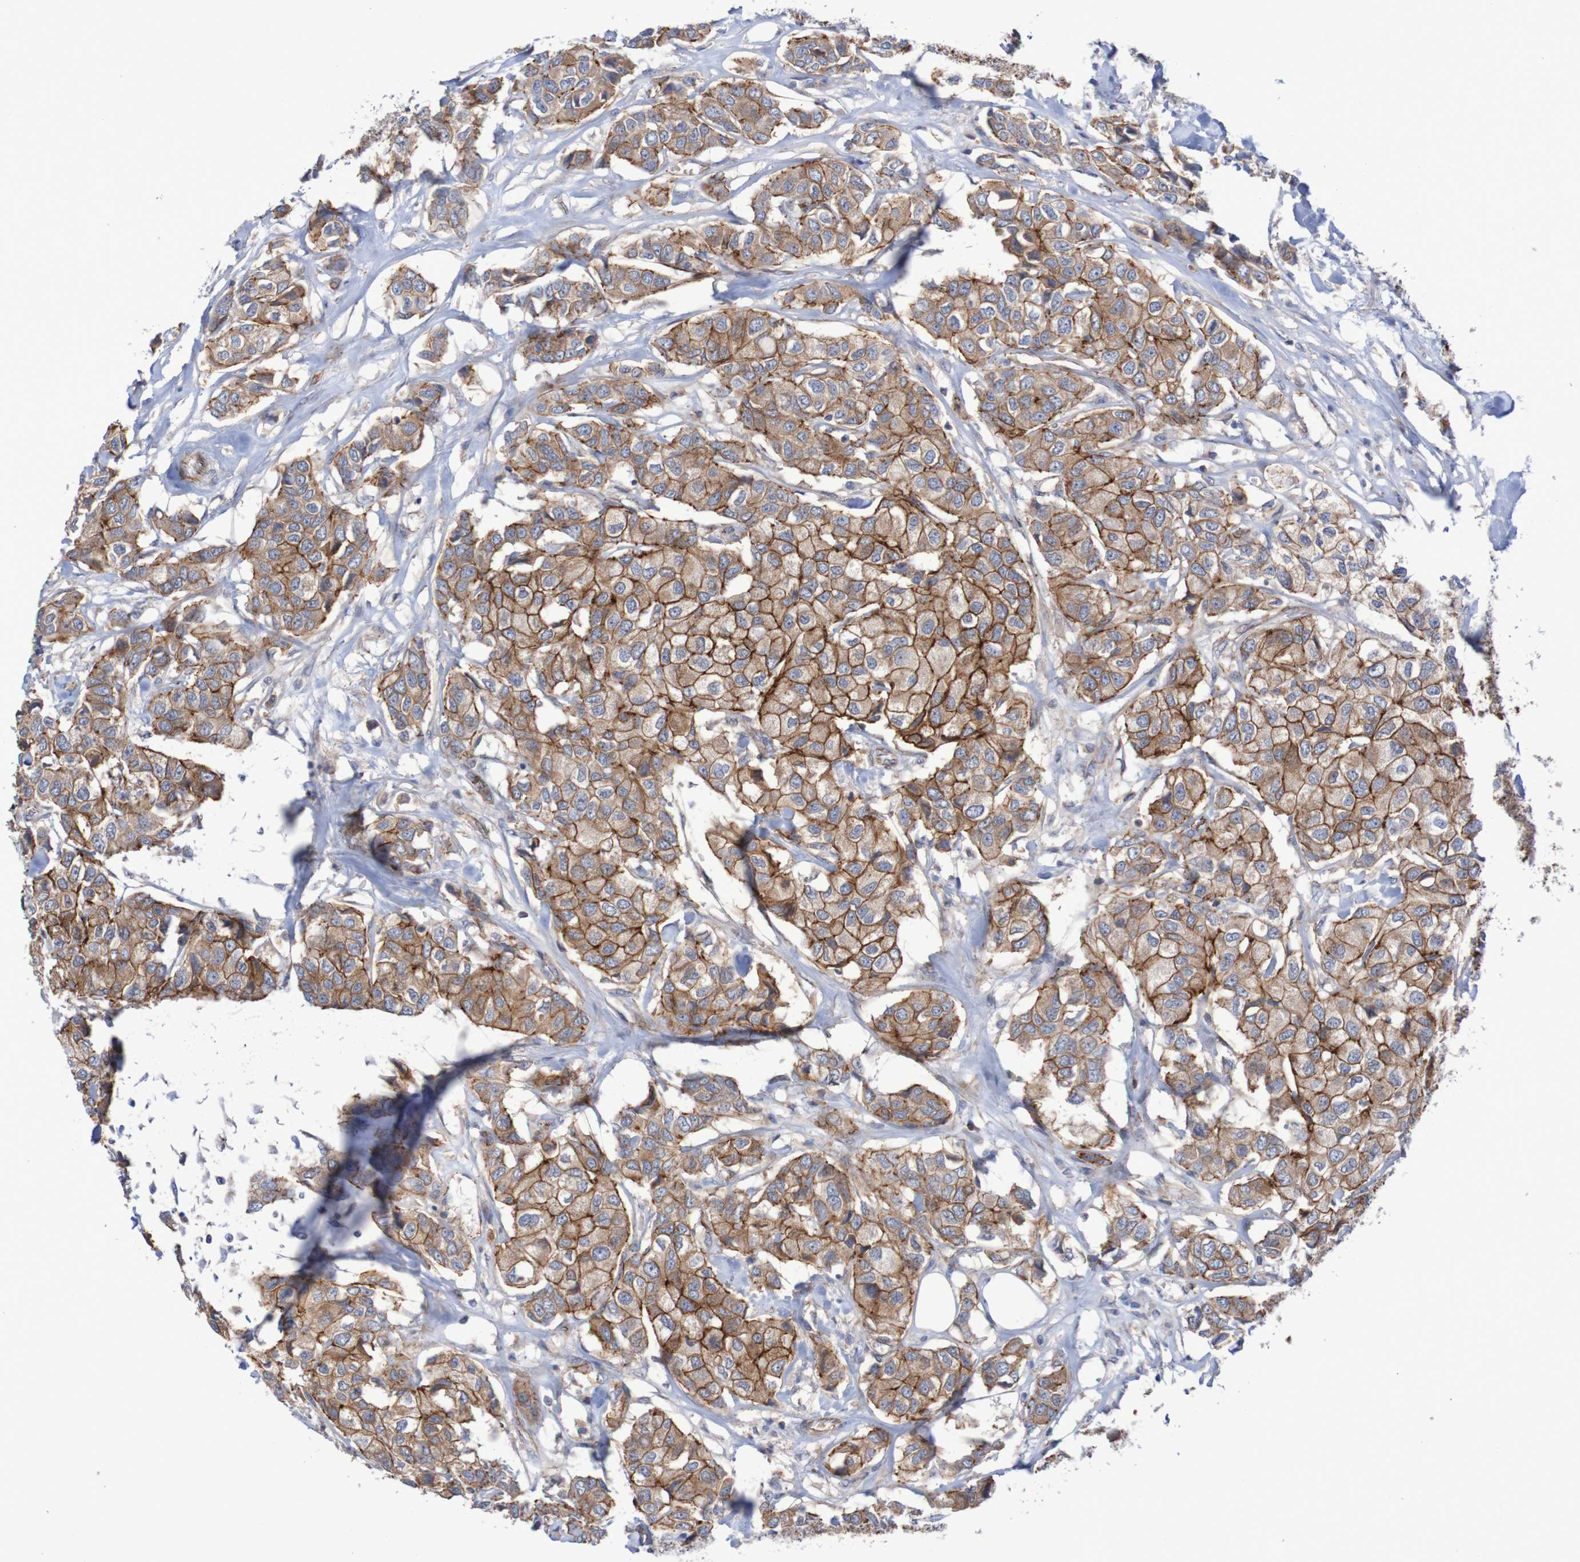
{"staining": {"intensity": "moderate", "quantity": ">75%", "location": "cytoplasmic/membranous"}, "tissue": "breast cancer", "cell_type": "Tumor cells", "image_type": "cancer", "snomed": [{"axis": "morphology", "description": "Duct carcinoma"}, {"axis": "topography", "description": "Breast"}], "caption": "The histopathology image demonstrates immunohistochemical staining of breast cancer (infiltrating ductal carcinoma). There is moderate cytoplasmic/membranous positivity is present in approximately >75% of tumor cells. (IHC, brightfield microscopy, high magnification).", "gene": "NECTIN2", "patient": {"sex": "female", "age": 80}}